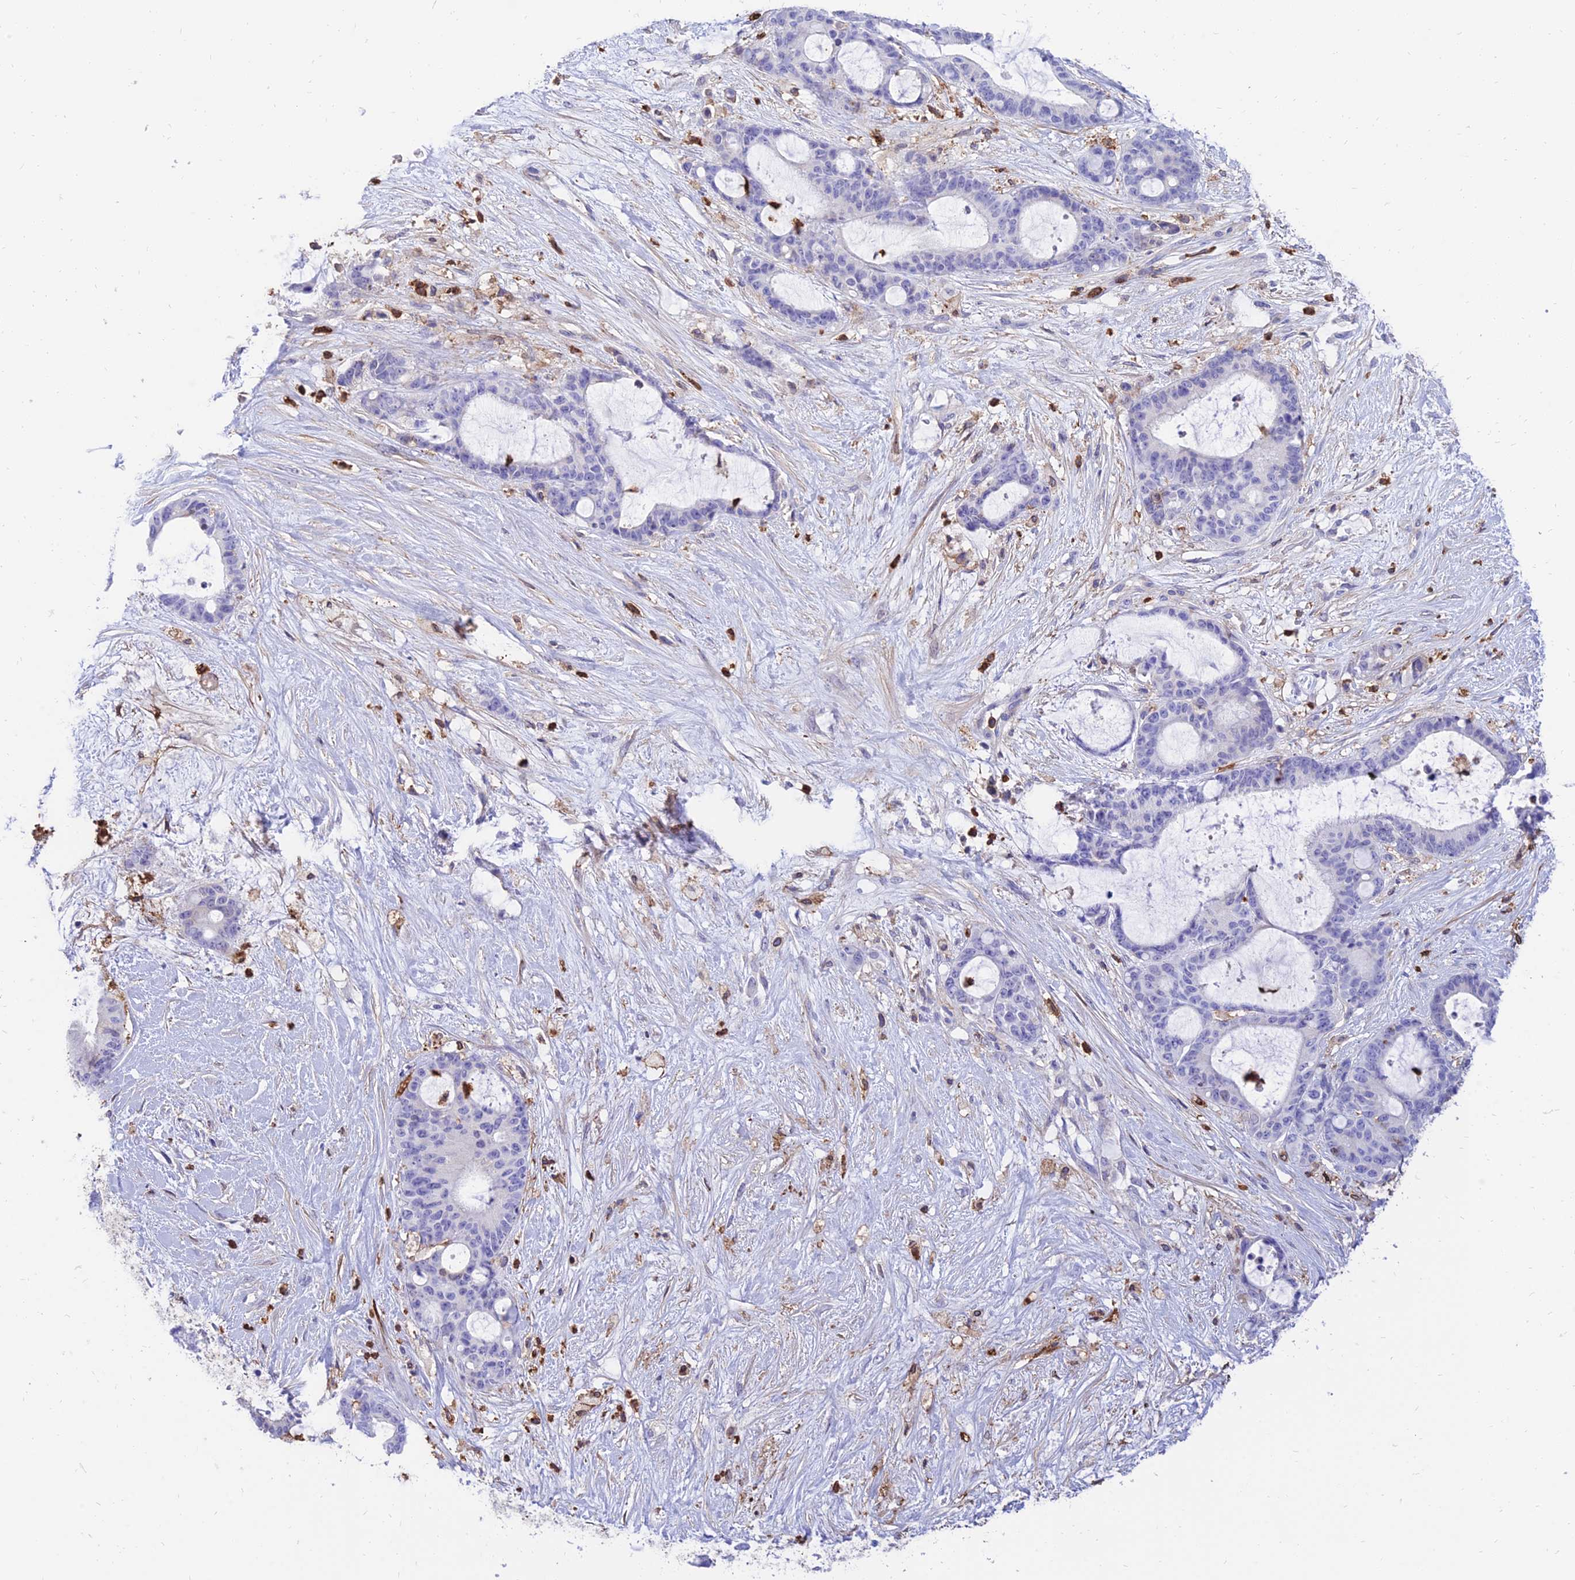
{"staining": {"intensity": "negative", "quantity": "none", "location": "none"}, "tissue": "liver cancer", "cell_type": "Tumor cells", "image_type": "cancer", "snomed": [{"axis": "morphology", "description": "Normal tissue, NOS"}, {"axis": "morphology", "description": "Cholangiocarcinoma"}, {"axis": "topography", "description": "Liver"}, {"axis": "topography", "description": "Peripheral nerve tissue"}], "caption": "Immunohistochemistry (IHC) histopathology image of human liver cancer (cholangiocarcinoma) stained for a protein (brown), which shows no staining in tumor cells.", "gene": "SREK1IP1", "patient": {"sex": "female", "age": 73}}